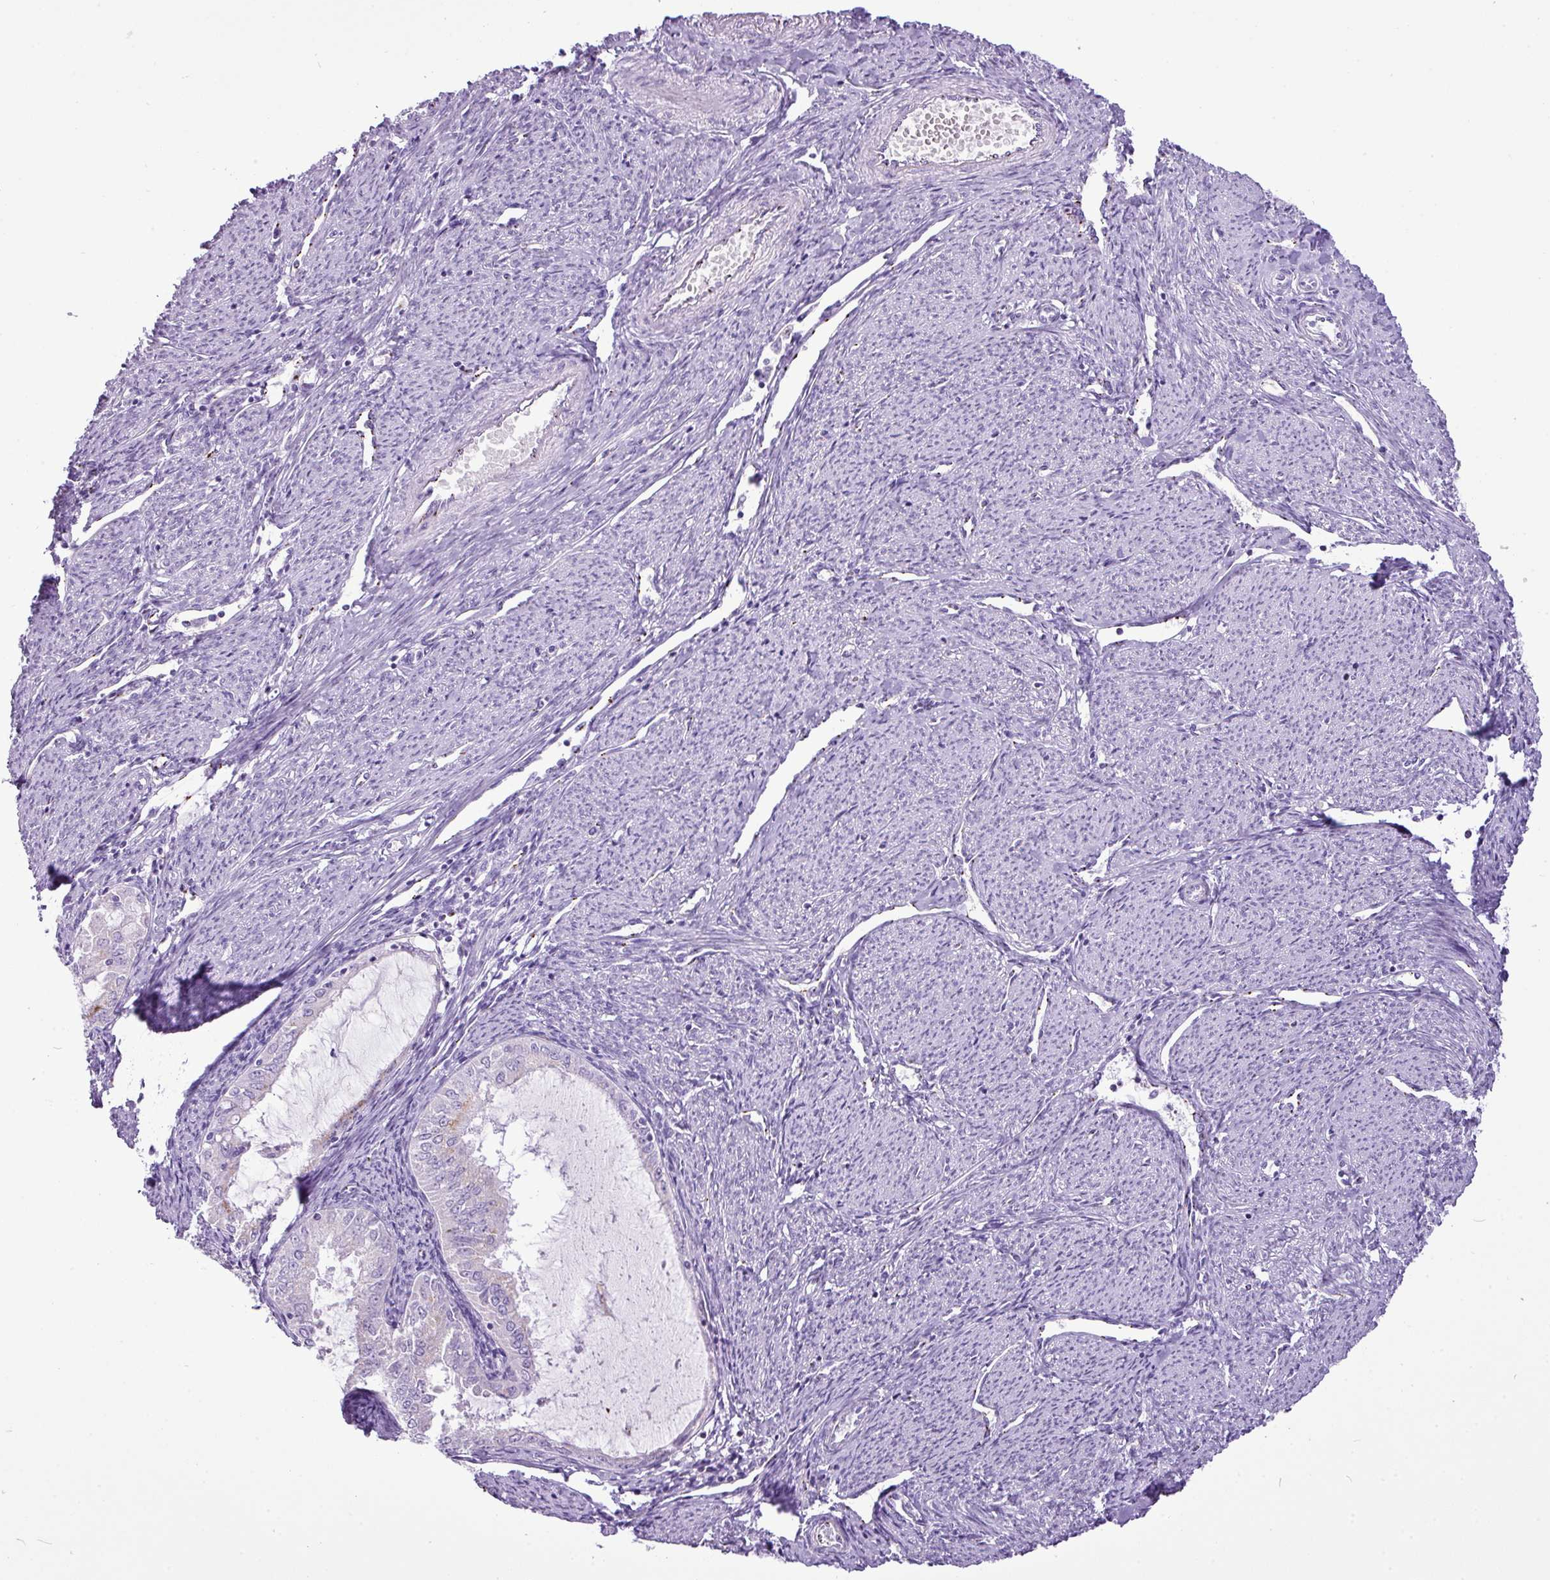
{"staining": {"intensity": "moderate", "quantity": "<25%", "location": "cytoplasmic/membranous"}, "tissue": "endometrial cancer", "cell_type": "Tumor cells", "image_type": "cancer", "snomed": [{"axis": "morphology", "description": "Adenocarcinoma, NOS"}, {"axis": "topography", "description": "Endometrium"}], "caption": "A high-resolution photomicrograph shows immunohistochemistry (IHC) staining of adenocarcinoma (endometrial), which displays moderate cytoplasmic/membranous positivity in approximately <25% of tumor cells. Using DAB (3,3'-diaminobenzidine) (brown) and hematoxylin (blue) stains, captured at high magnification using brightfield microscopy.", "gene": "FAM43A", "patient": {"sex": "female", "age": 70}}